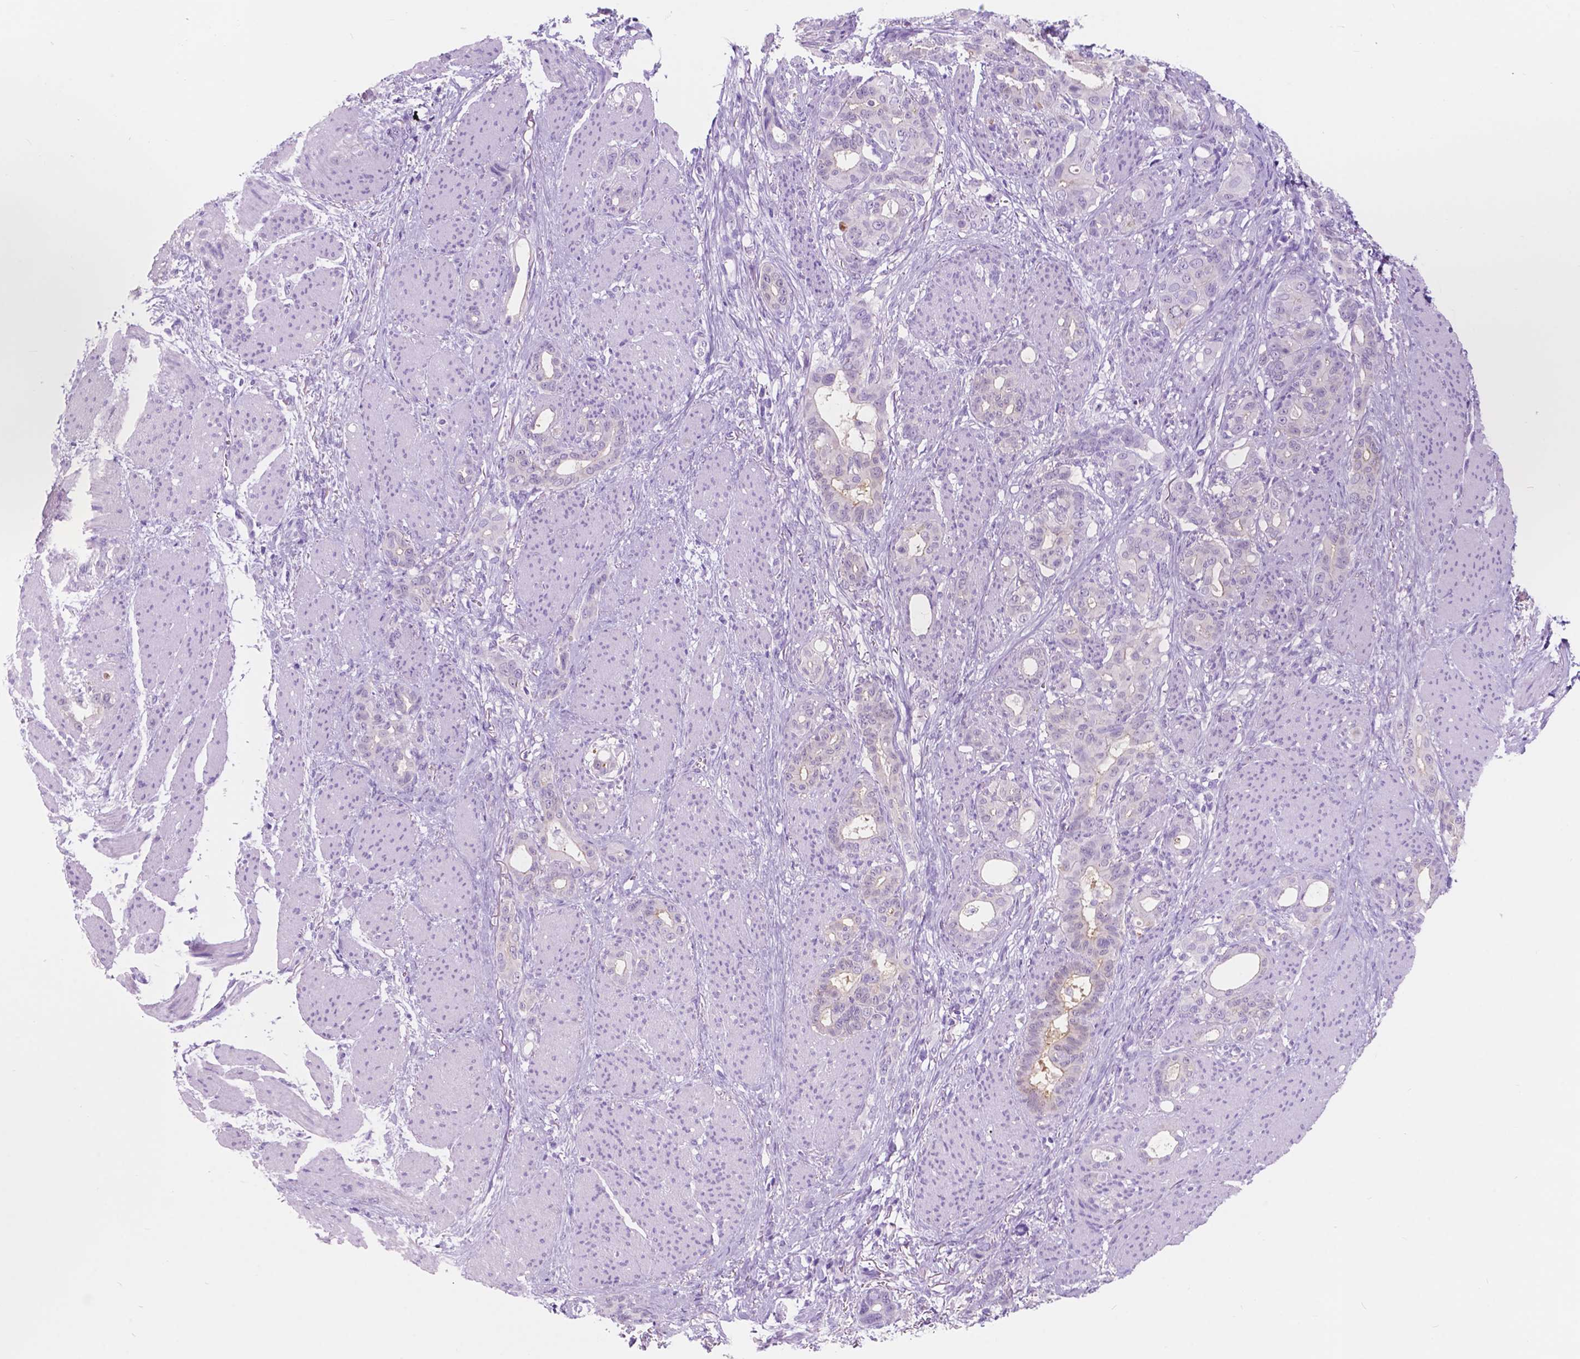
{"staining": {"intensity": "negative", "quantity": "none", "location": "none"}, "tissue": "stomach cancer", "cell_type": "Tumor cells", "image_type": "cancer", "snomed": [{"axis": "morphology", "description": "Normal tissue, NOS"}, {"axis": "morphology", "description": "Adenocarcinoma, NOS"}, {"axis": "topography", "description": "Esophagus"}, {"axis": "topography", "description": "Stomach, upper"}], "caption": "The image demonstrates no significant positivity in tumor cells of adenocarcinoma (stomach).", "gene": "CUZD1", "patient": {"sex": "male", "age": 62}}